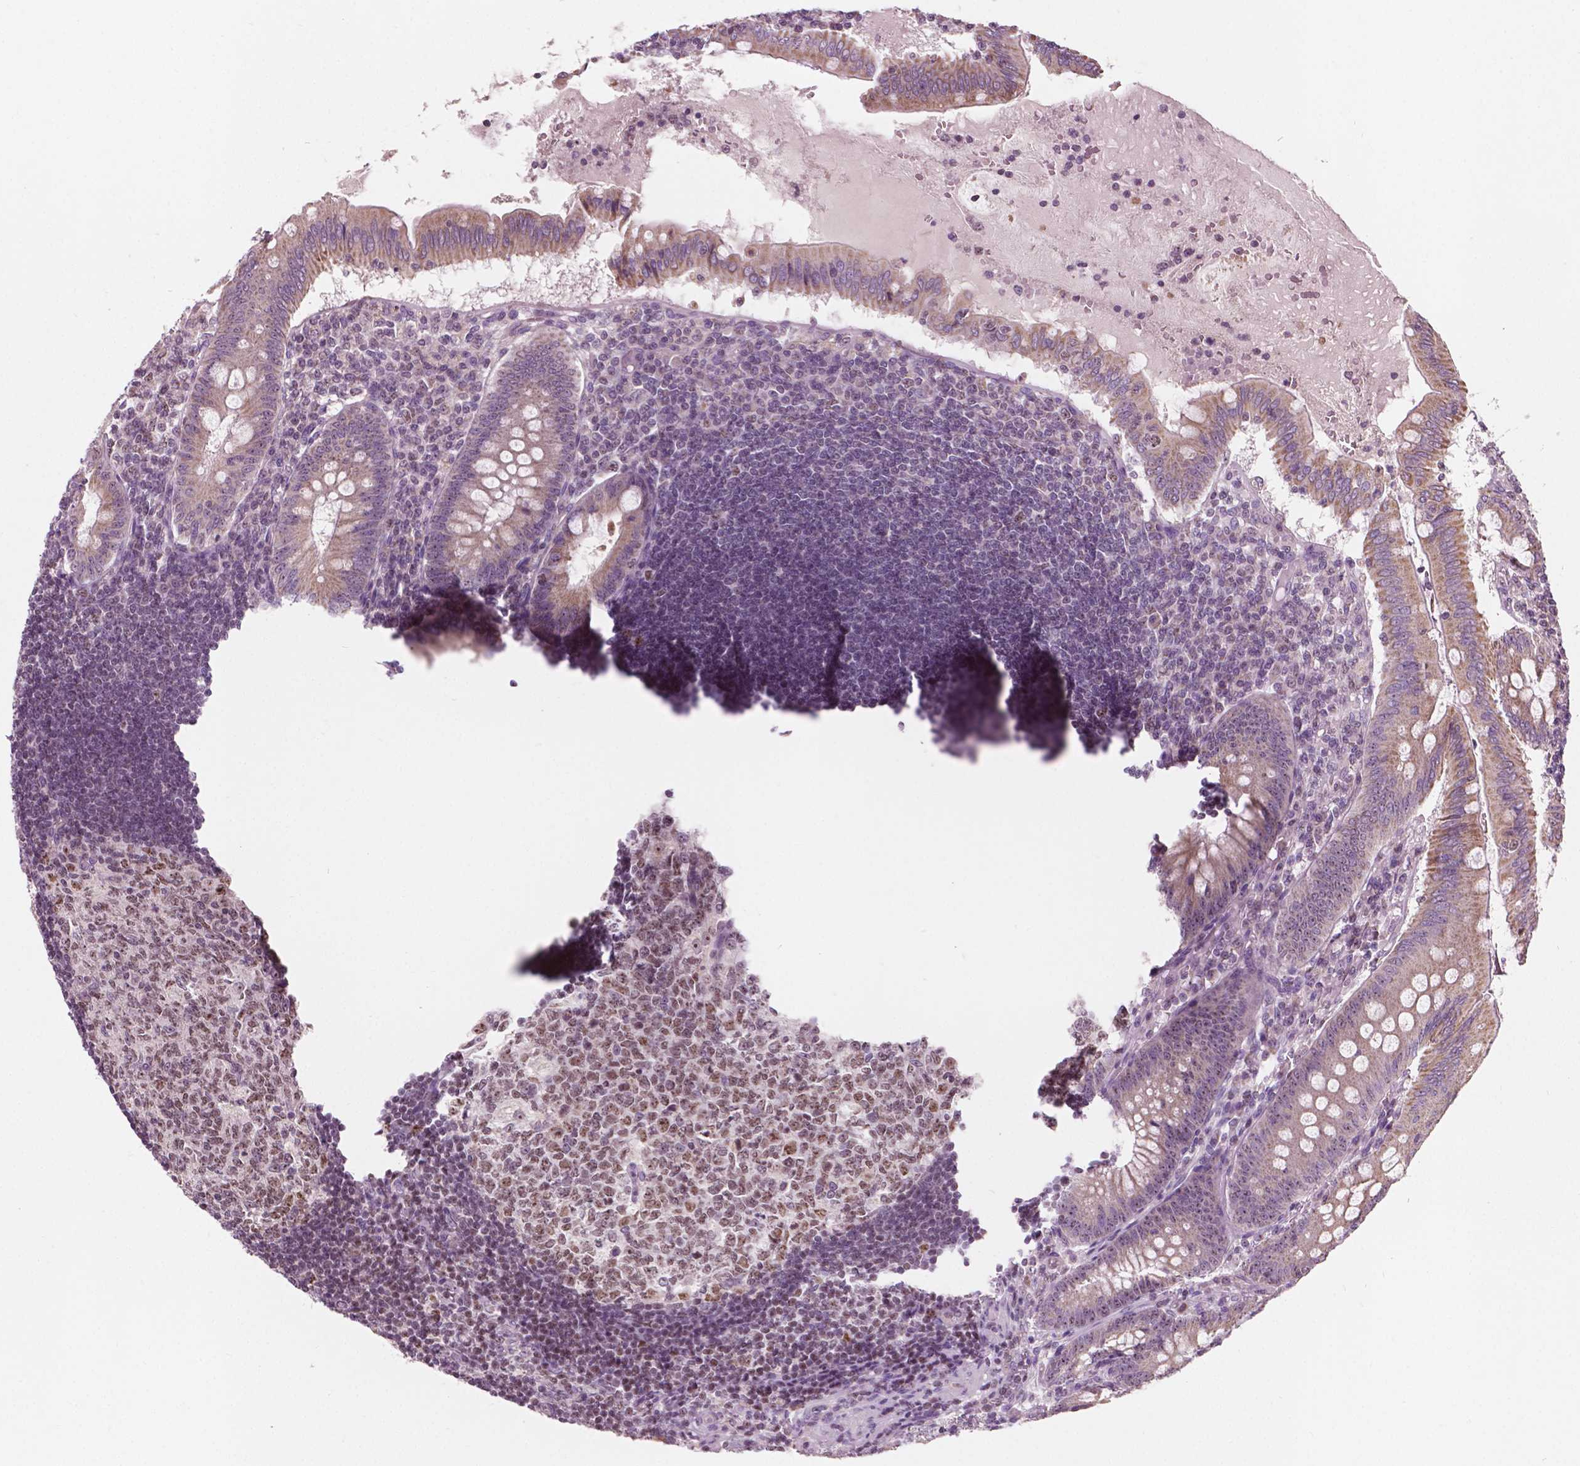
{"staining": {"intensity": "weak", "quantity": ">75%", "location": "cytoplasmic/membranous,nuclear"}, "tissue": "appendix", "cell_type": "Glandular cells", "image_type": "normal", "snomed": [{"axis": "morphology", "description": "Normal tissue, NOS"}, {"axis": "morphology", "description": "Inflammation, NOS"}, {"axis": "topography", "description": "Appendix"}], "caption": "Protein staining of unremarkable appendix exhibits weak cytoplasmic/membranous,nuclear expression in about >75% of glandular cells.", "gene": "ODF3L2", "patient": {"sex": "male", "age": 16}}